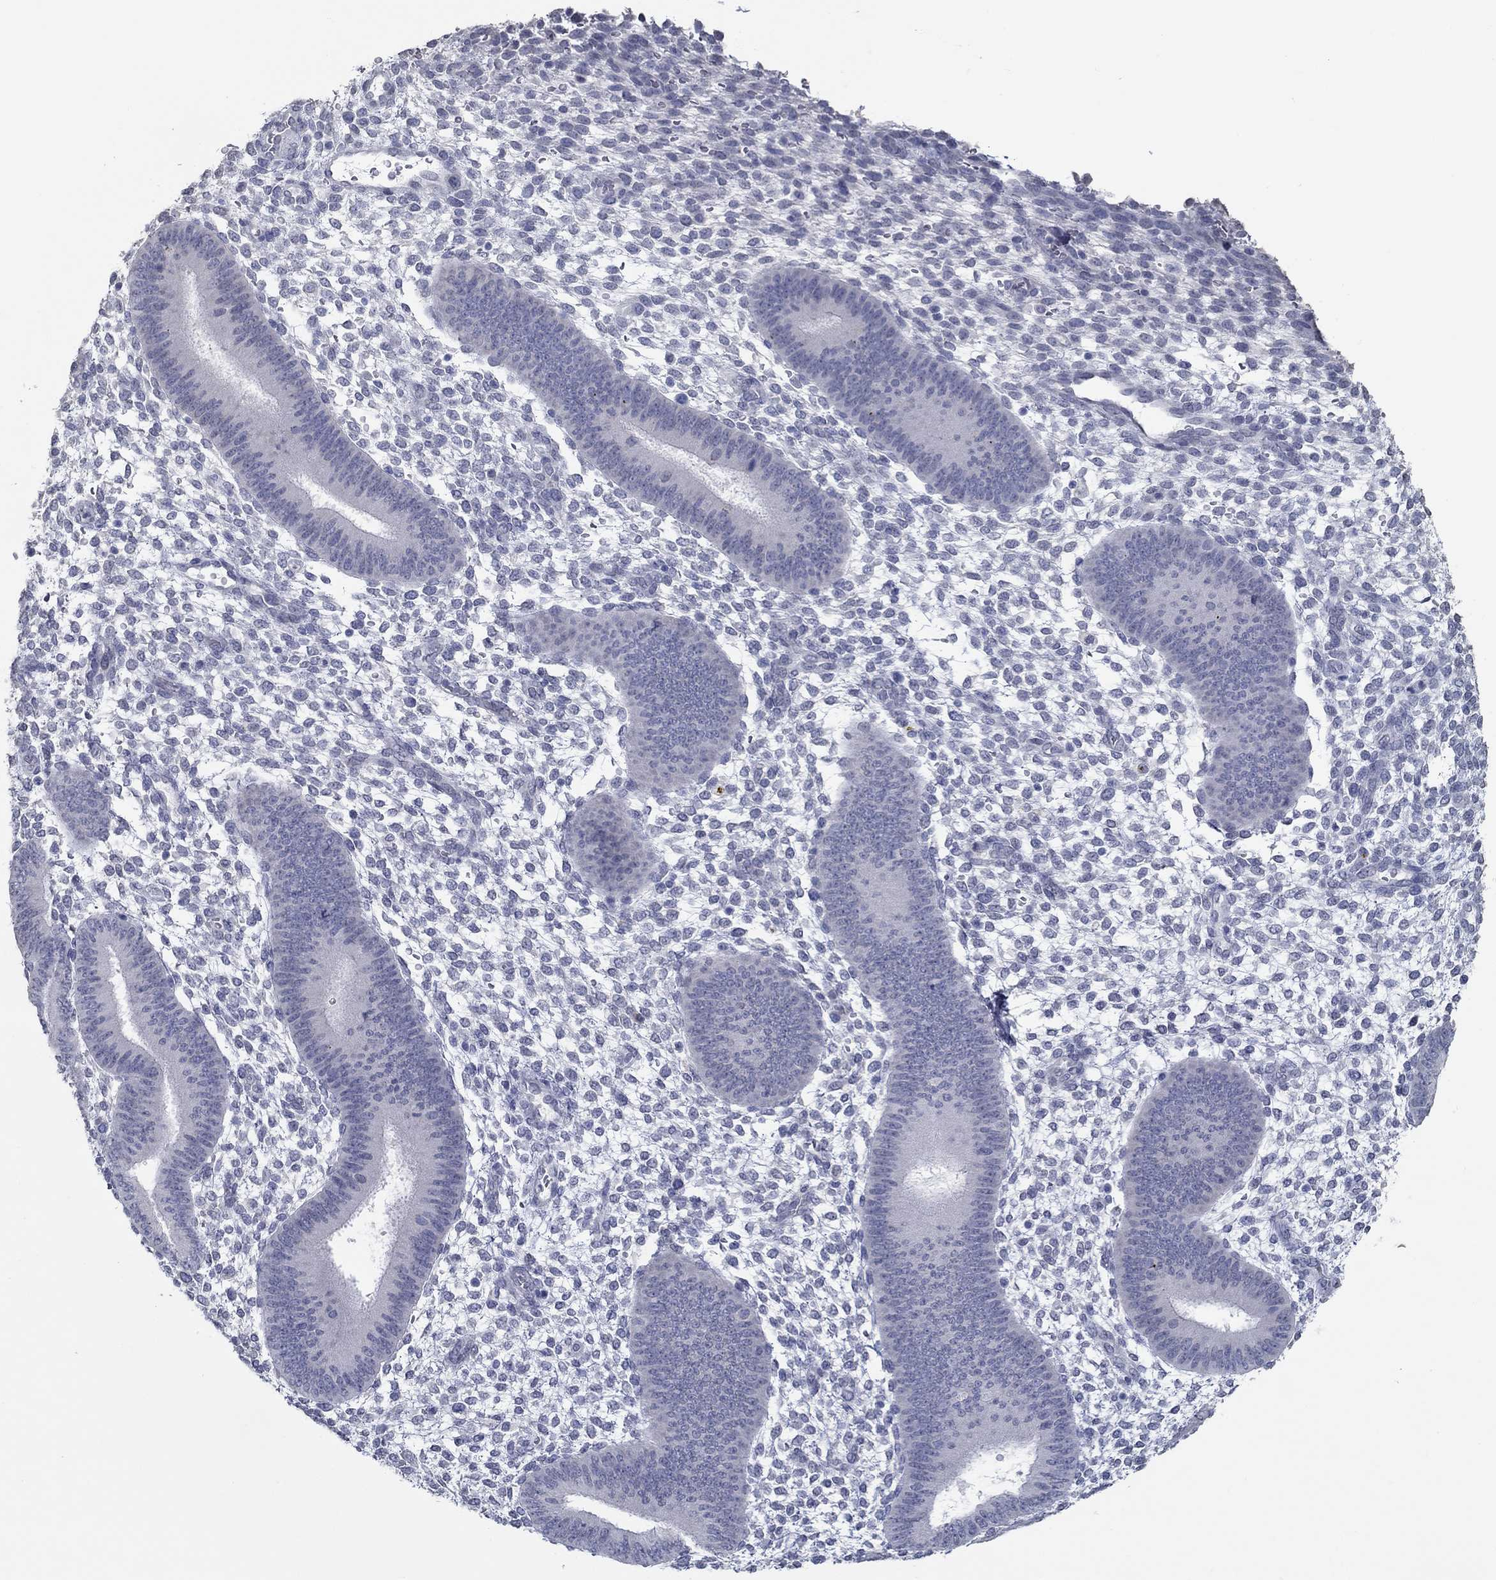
{"staining": {"intensity": "negative", "quantity": "none", "location": "none"}, "tissue": "endometrium", "cell_type": "Cells in endometrial stroma", "image_type": "normal", "snomed": [{"axis": "morphology", "description": "Normal tissue, NOS"}, {"axis": "topography", "description": "Endometrium"}], "caption": "Benign endometrium was stained to show a protein in brown. There is no significant staining in cells in endometrial stroma. The staining was performed using DAB to visualize the protein expression in brown, while the nuclei were stained in blue with hematoxylin (Magnification: 20x).", "gene": "NUP155", "patient": {"sex": "female", "age": 39}}